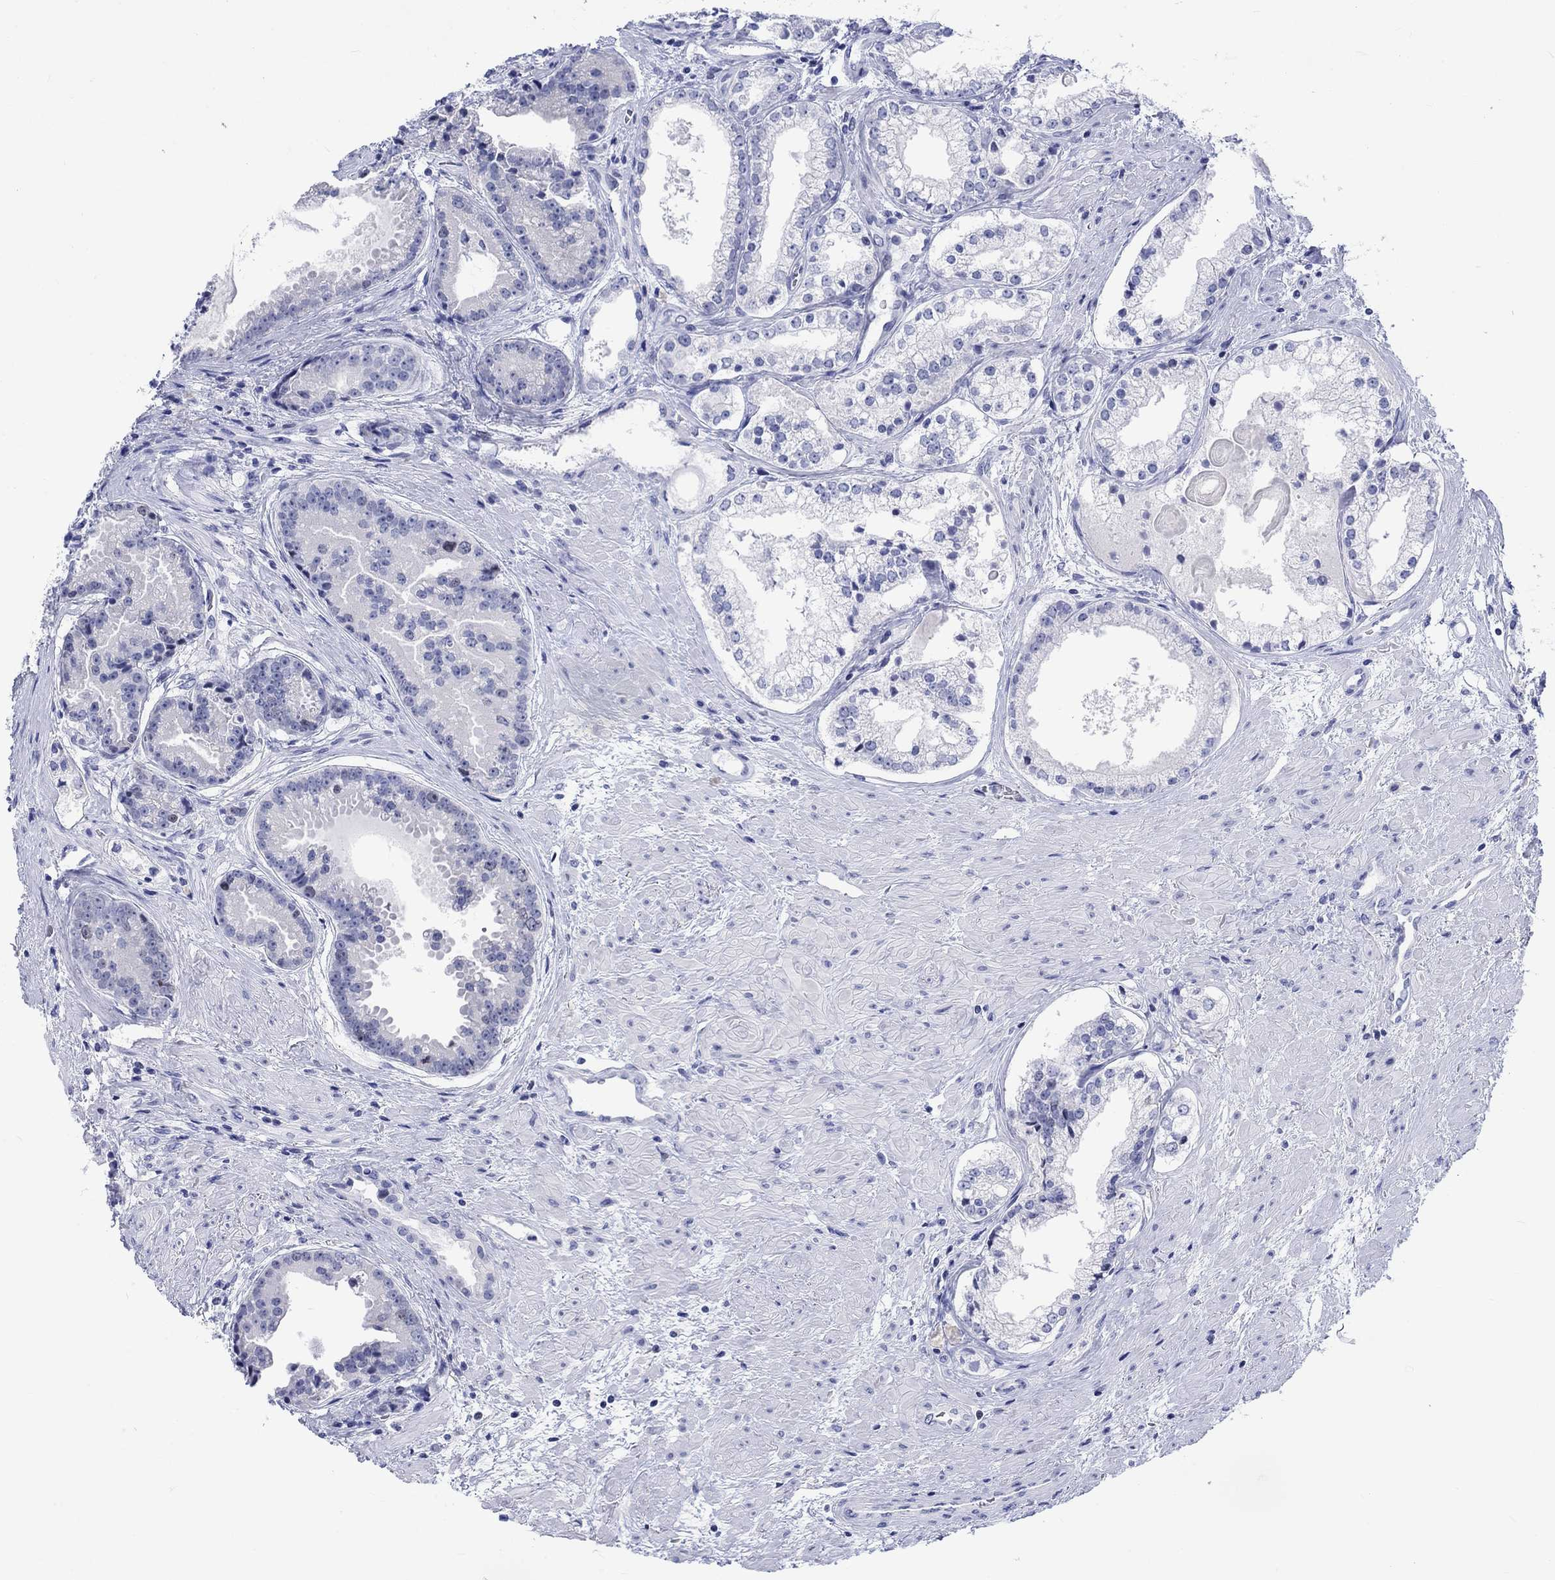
{"staining": {"intensity": "negative", "quantity": "none", "location": "none"}, "tissue": "prostate cancer", "cell_type": "Tumor cells", "image_type": "cancer", "snomed": [{"axis": "morphology", "description": "Adenocarcinoma, NOS"}, {"axis": "morphology", "description": "Adenocarcinoma, High grade"}, {"axis": "topography", "description": "Prostate"}], "caption": "Tumor cells show no significant expression in adenocarcinoma (prostate). (Stains: DAB (3,3'-diaminobenzidine) IHC with hematoxylin counter stain, Microscopy: brightfield microscopy at high magnification).", "gene": "CDCA2", "patient": {"sex": "male", "age": 64}}